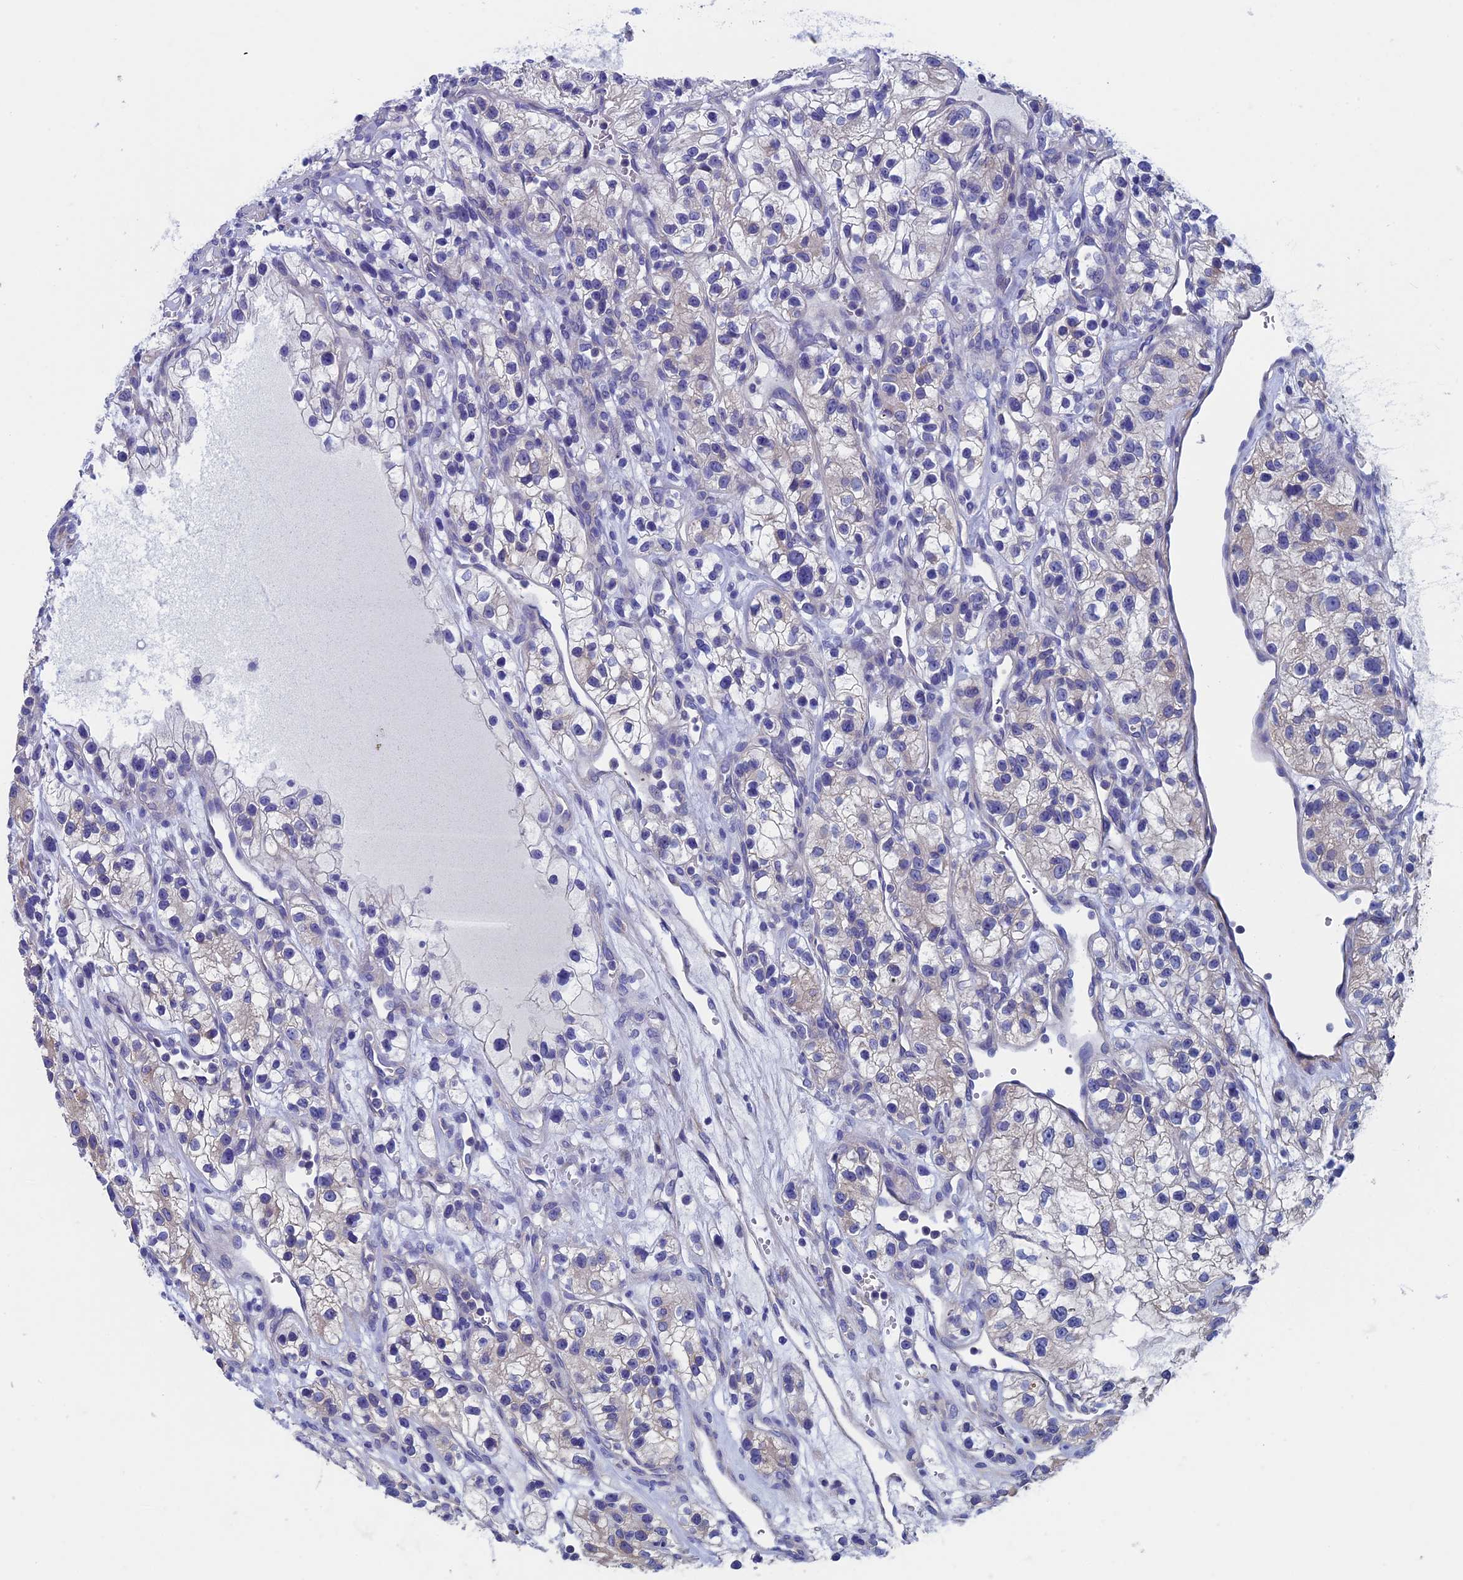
{"staining": {"intensity": "negative", "quantity": "none", "location": "none"}, "tissue": "renal cancer", "cell_type": "Tumor cells", "image_type": "cancer", "snomed": [{"axis": "morphology", "description": "Adenocarcinoma, NOS"}, {"axis": "topography", "description": "Kidney"}], "caption": "Immunohistochemistry (IHC) of renal cancer displays no positivity in tumor cells.", "gene": "ADH7", "patient": {"sex": "female", "age": 57}}